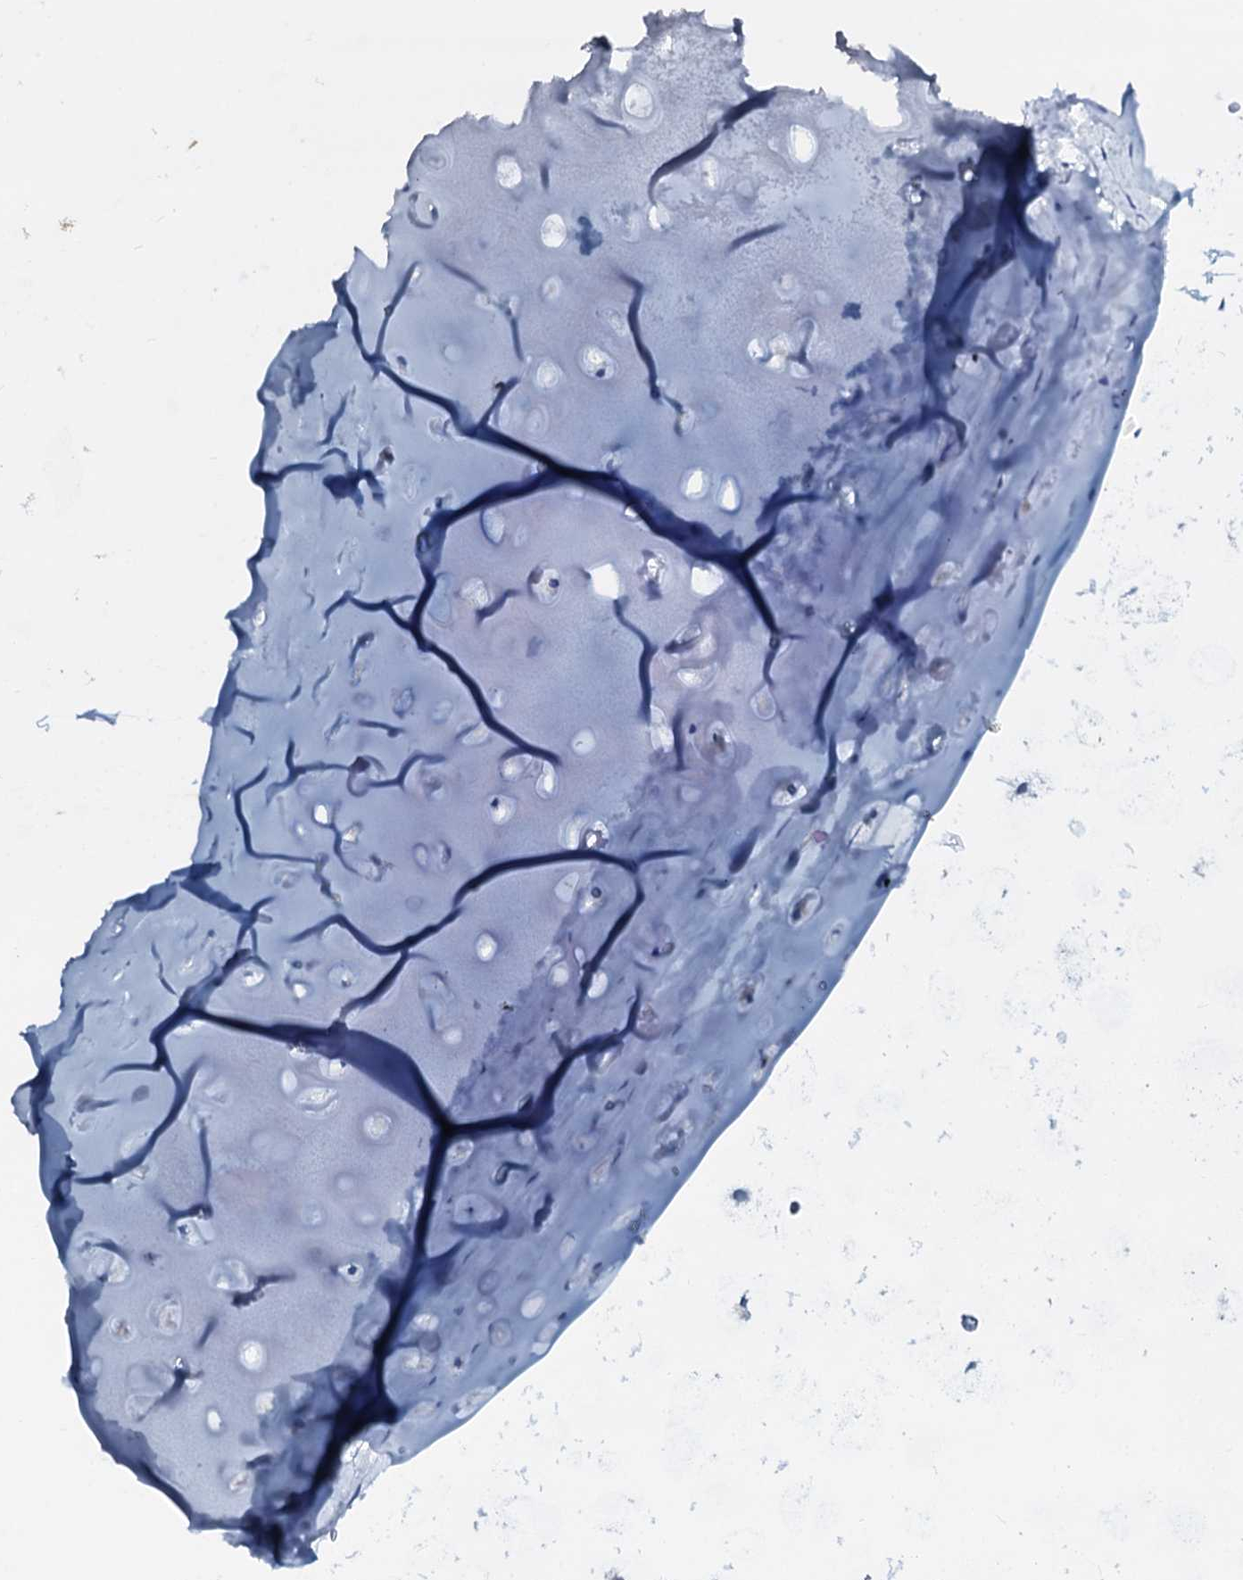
{"staining": {"intensity": "negative", "quantity": "none", "location": "none"}, "tissue": "adipose tissue", "cell_type": "Adipocytes", "image_type": "normal", "snomed": [{"axis": "morphology", "description": "Normal tissue, NOS"}, {"axis": "topography", "description": "Lymph node"}, {"axis": "topography", "description": "Bronchus"}], "caption": "Immunohistochemistry micrograph of normal adipose tissue: human adipose tissue stained with DAB (3,3'-diaminobenzidine) exhibits no significant protein positivity in adipocytes.", "gene": "SLC4A7", "patient": {"sex": "male", "age": 63}}